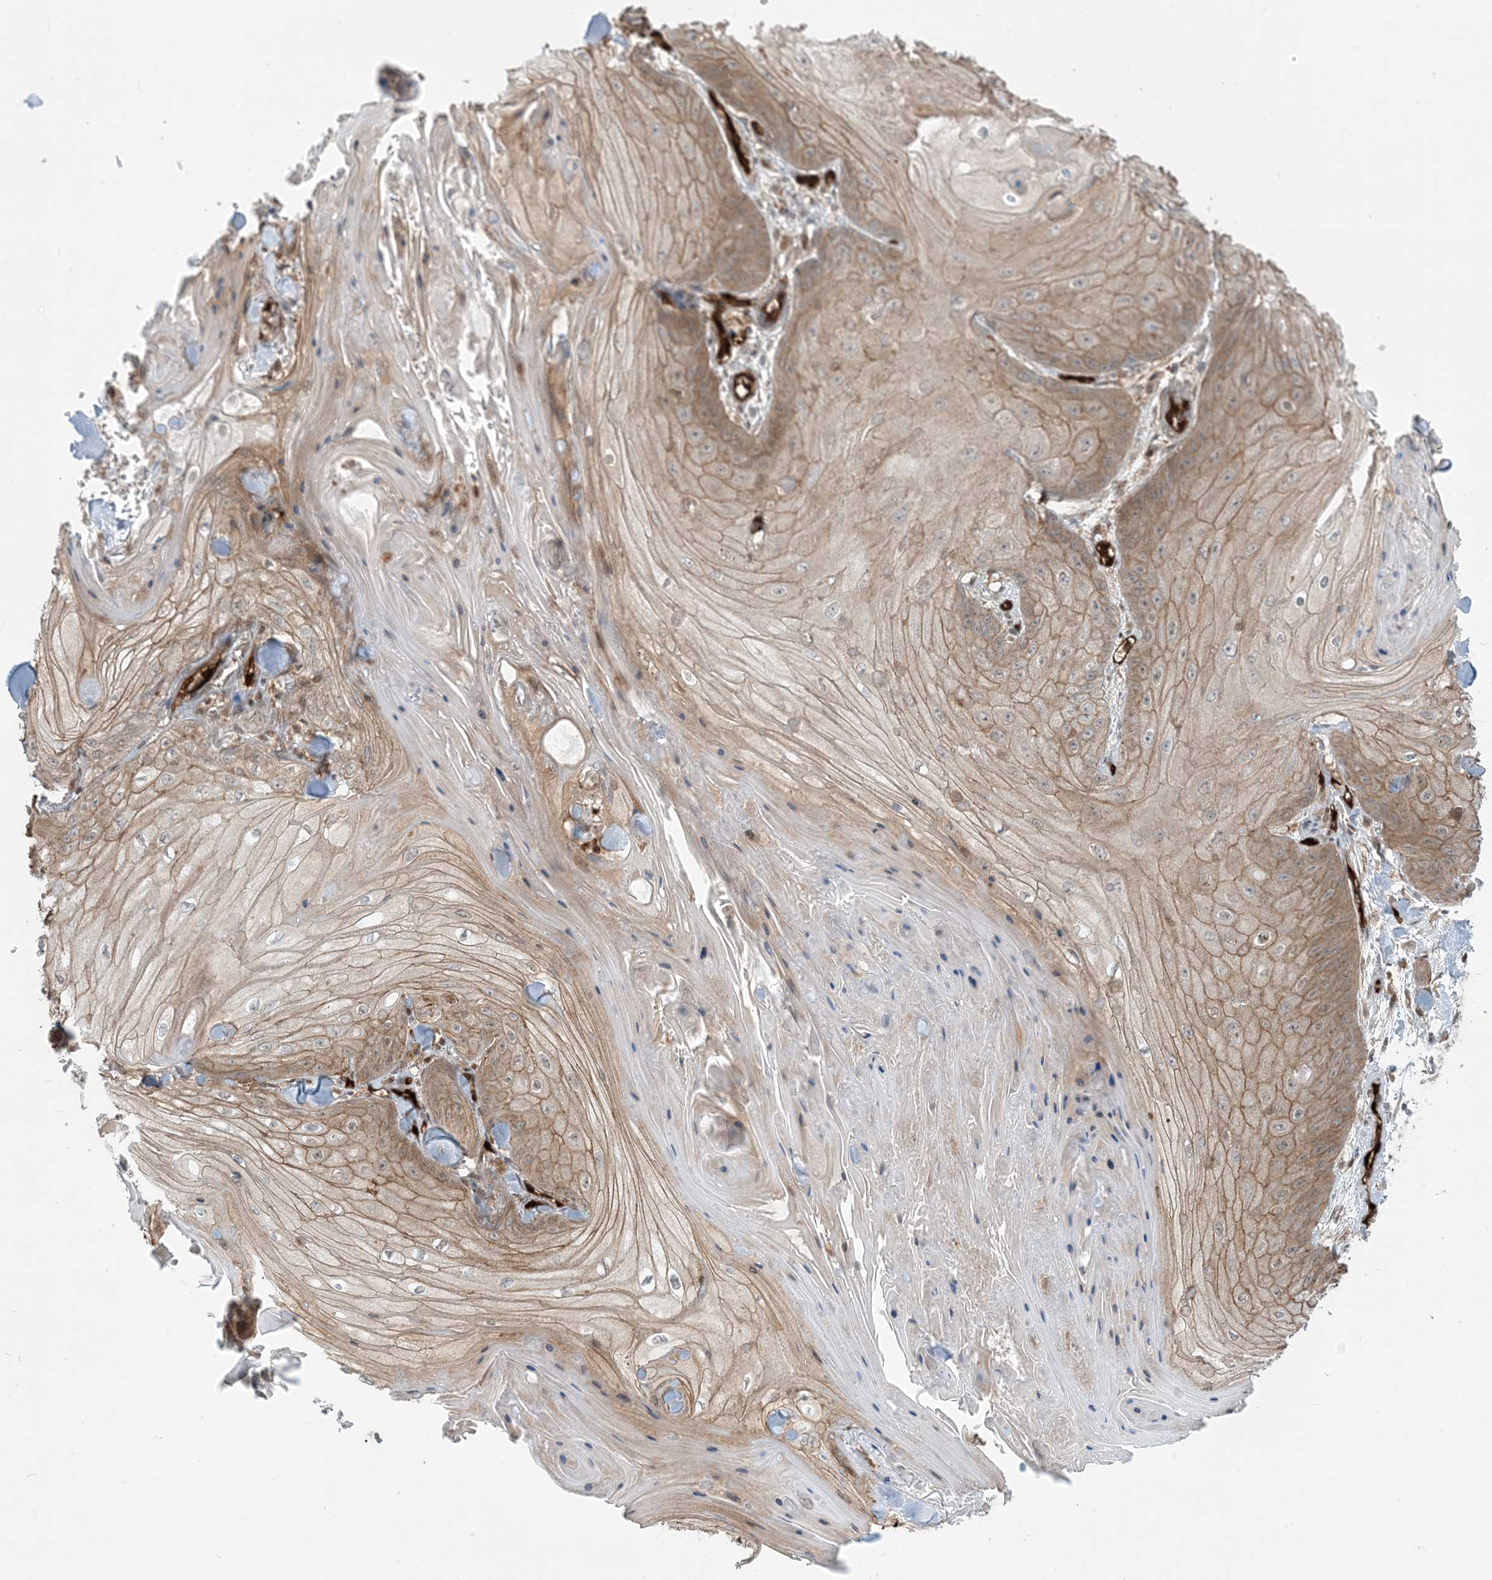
{"staining": {"intensity": "moderate", "quantity": "25%-75%", "location": "cytoplasmic/membranous"}, "tissue": "skin cancer", "cell_type": "Tumor cells", "image_type": "cancer", "snomed": [{"axis": "morphology", "description": "Squamous cell carcinoma, NOS"}, {"axis": "topography", "description": "Skin"}], "caption": "This histopathology image reveals immunohistochemistry (IHC) staining of skin cancer, with medium moderate cytoplasmic/membranous staining in approximately 25%-75% of tumor cells.", "gene": "PPM1F", "patient": {"sex": "male", "age": 74}}